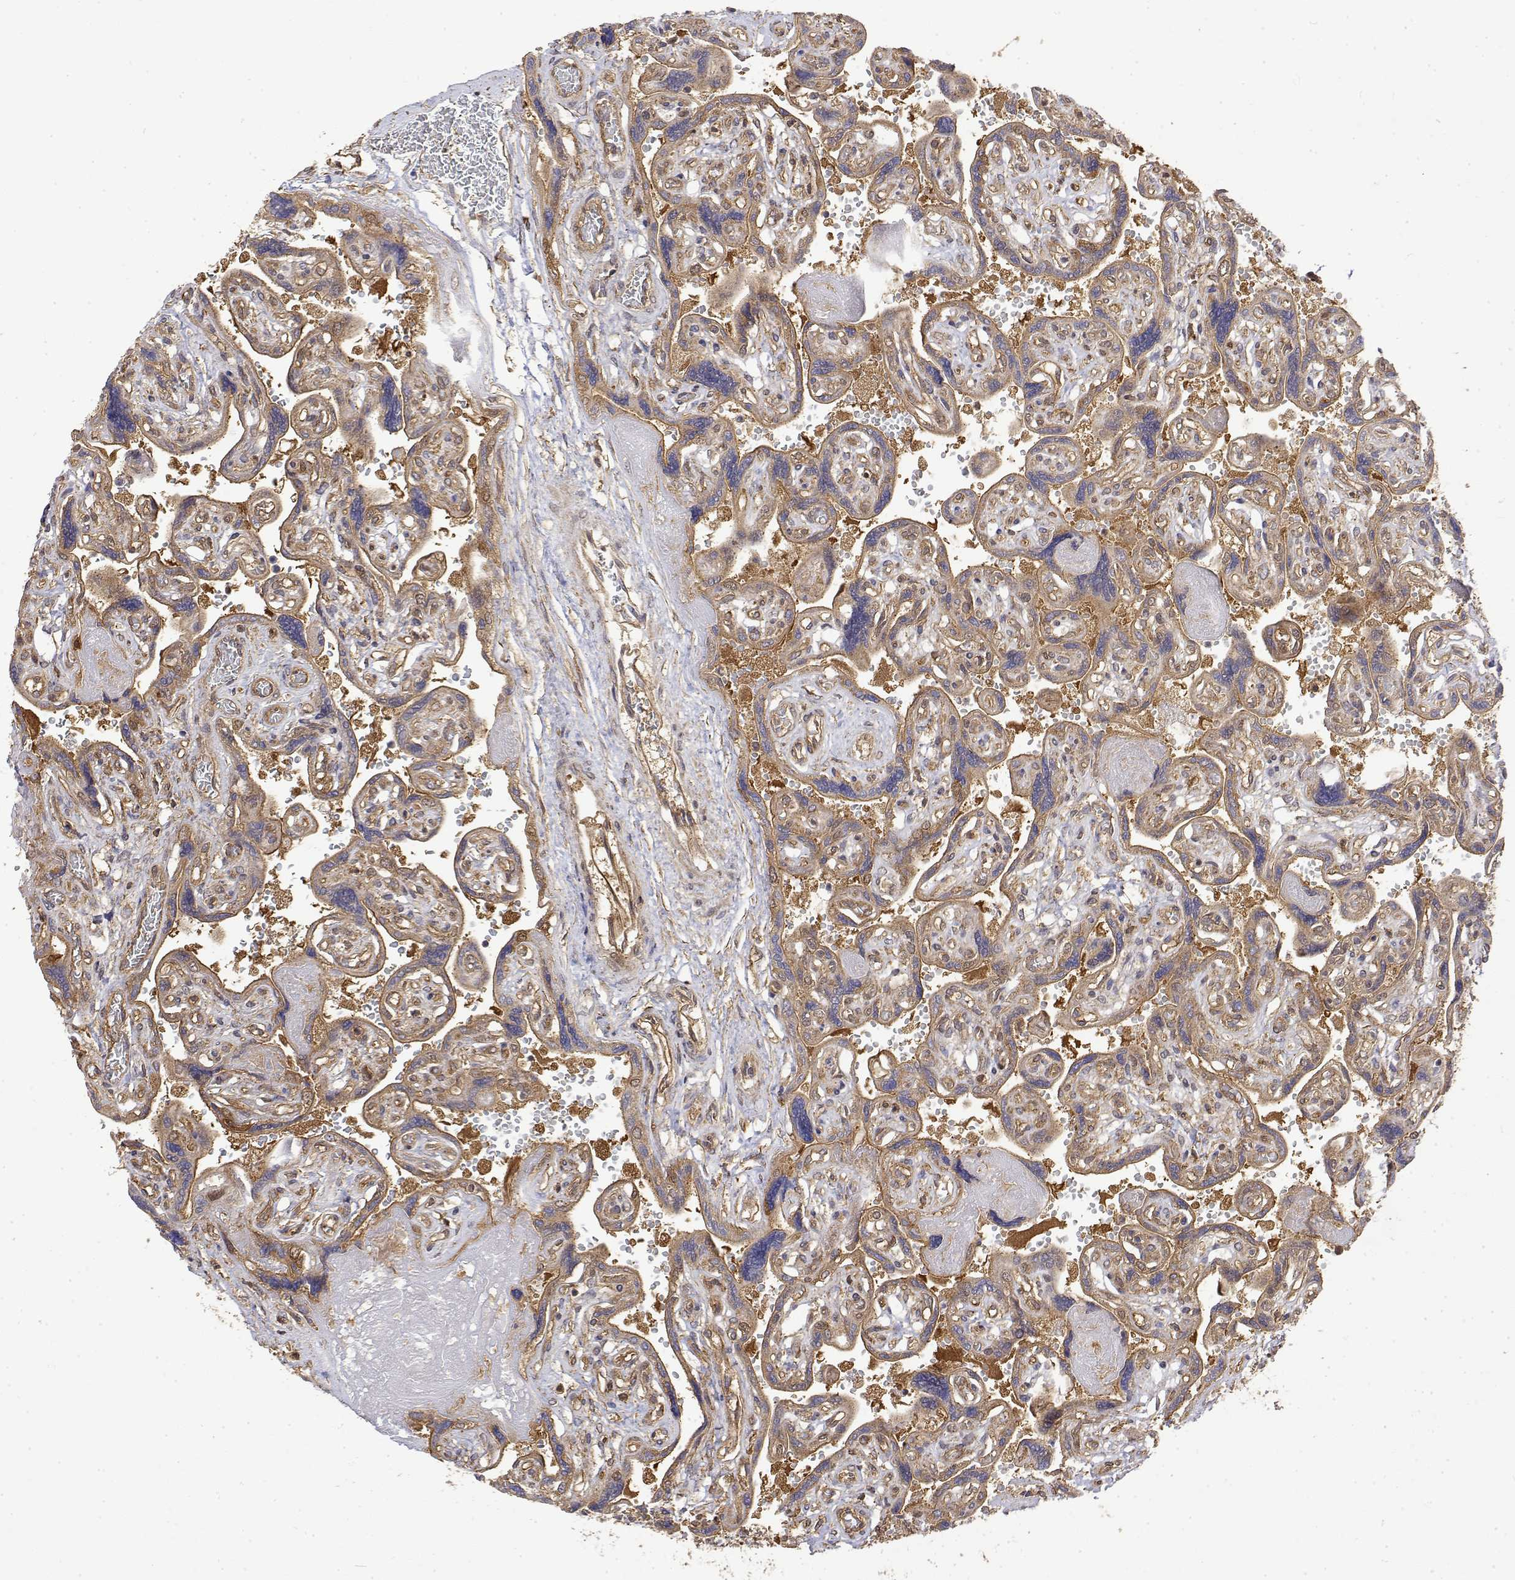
{"staining": {"intensity": "weak", "quantity": ">75%", "location": "cytoplasmic/membranous"}, "tissue": "placenta", "cell_type": "Decidual cells", "image_type": "normal", "snomed": [{"axis": "morphology", "description": "Normal tissue, NOS"}, {"axis": "topography", "description": "Placenta"}], "caption": "Protein expression by immunohistochemistry (IHC) reveals weak cytoplasmic/membranous staining in about >75% of decidual cells in normal placenta. (brown staining indicates protein expression, while blue staining denotes nuclei).", "gene": "PACSIN2", "patient": {"sex": "female", "age": 32}}